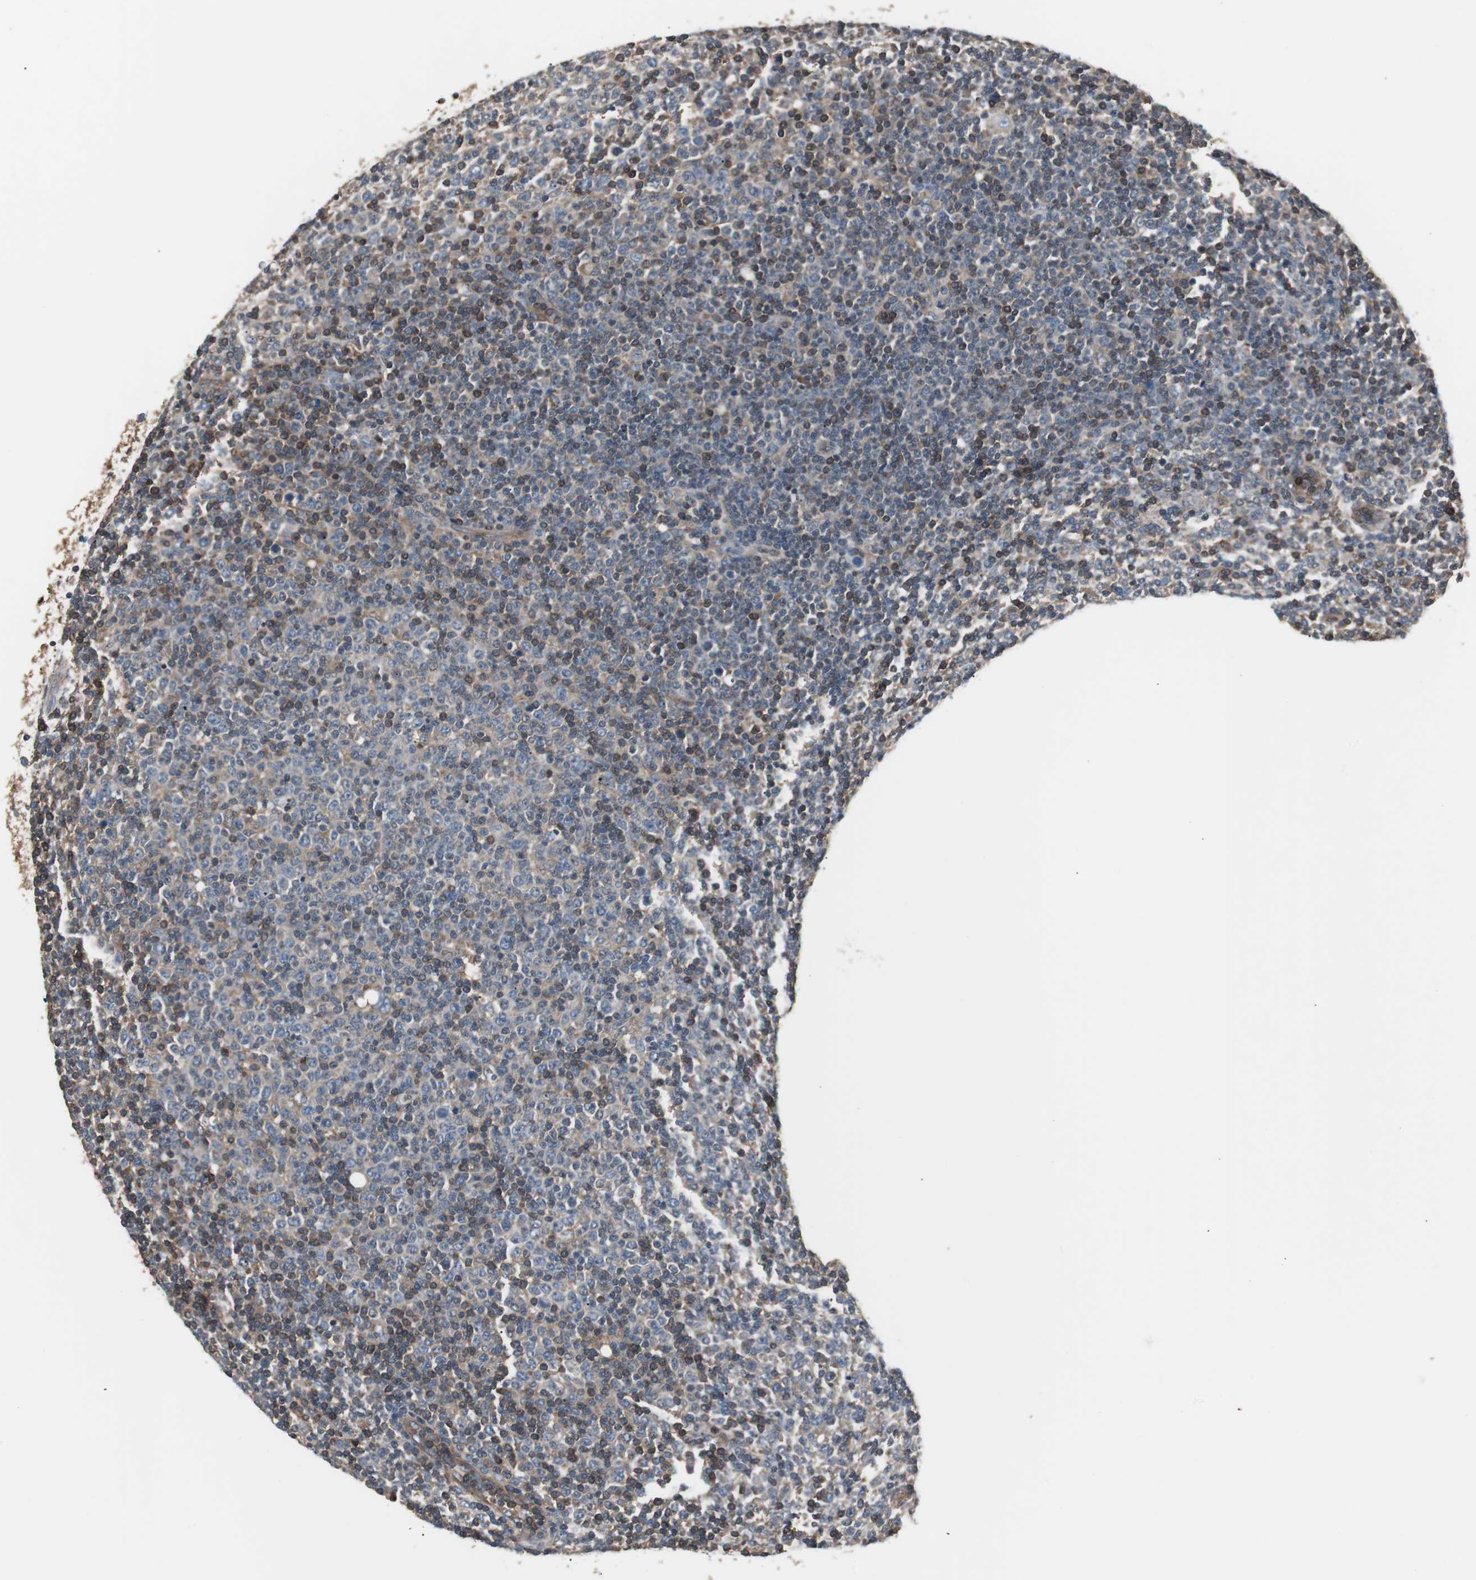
{"staining": {"intensity": "moderate", "quantity": "<25%", "location": "cytoplasmic/membranous"}, "tissue": "lymphoma", "cell_type": "Tumor cells", "image_type": "cancer", "snomed": [{"axis": "morphology", "description": "Malignant lymphoma, non-Hodgkin's type, Low grade"}, {"axis": "topography", "description": "Lymph node"}], "caption": "An image showing moderate cytoplasmic/membranous positivity in about <25% of tumor cells in lymphoma, as visualized by brown immunohistochemical staining.", "gene": "CAPNS1", "patient": {"sex": "male", "age": 70}}